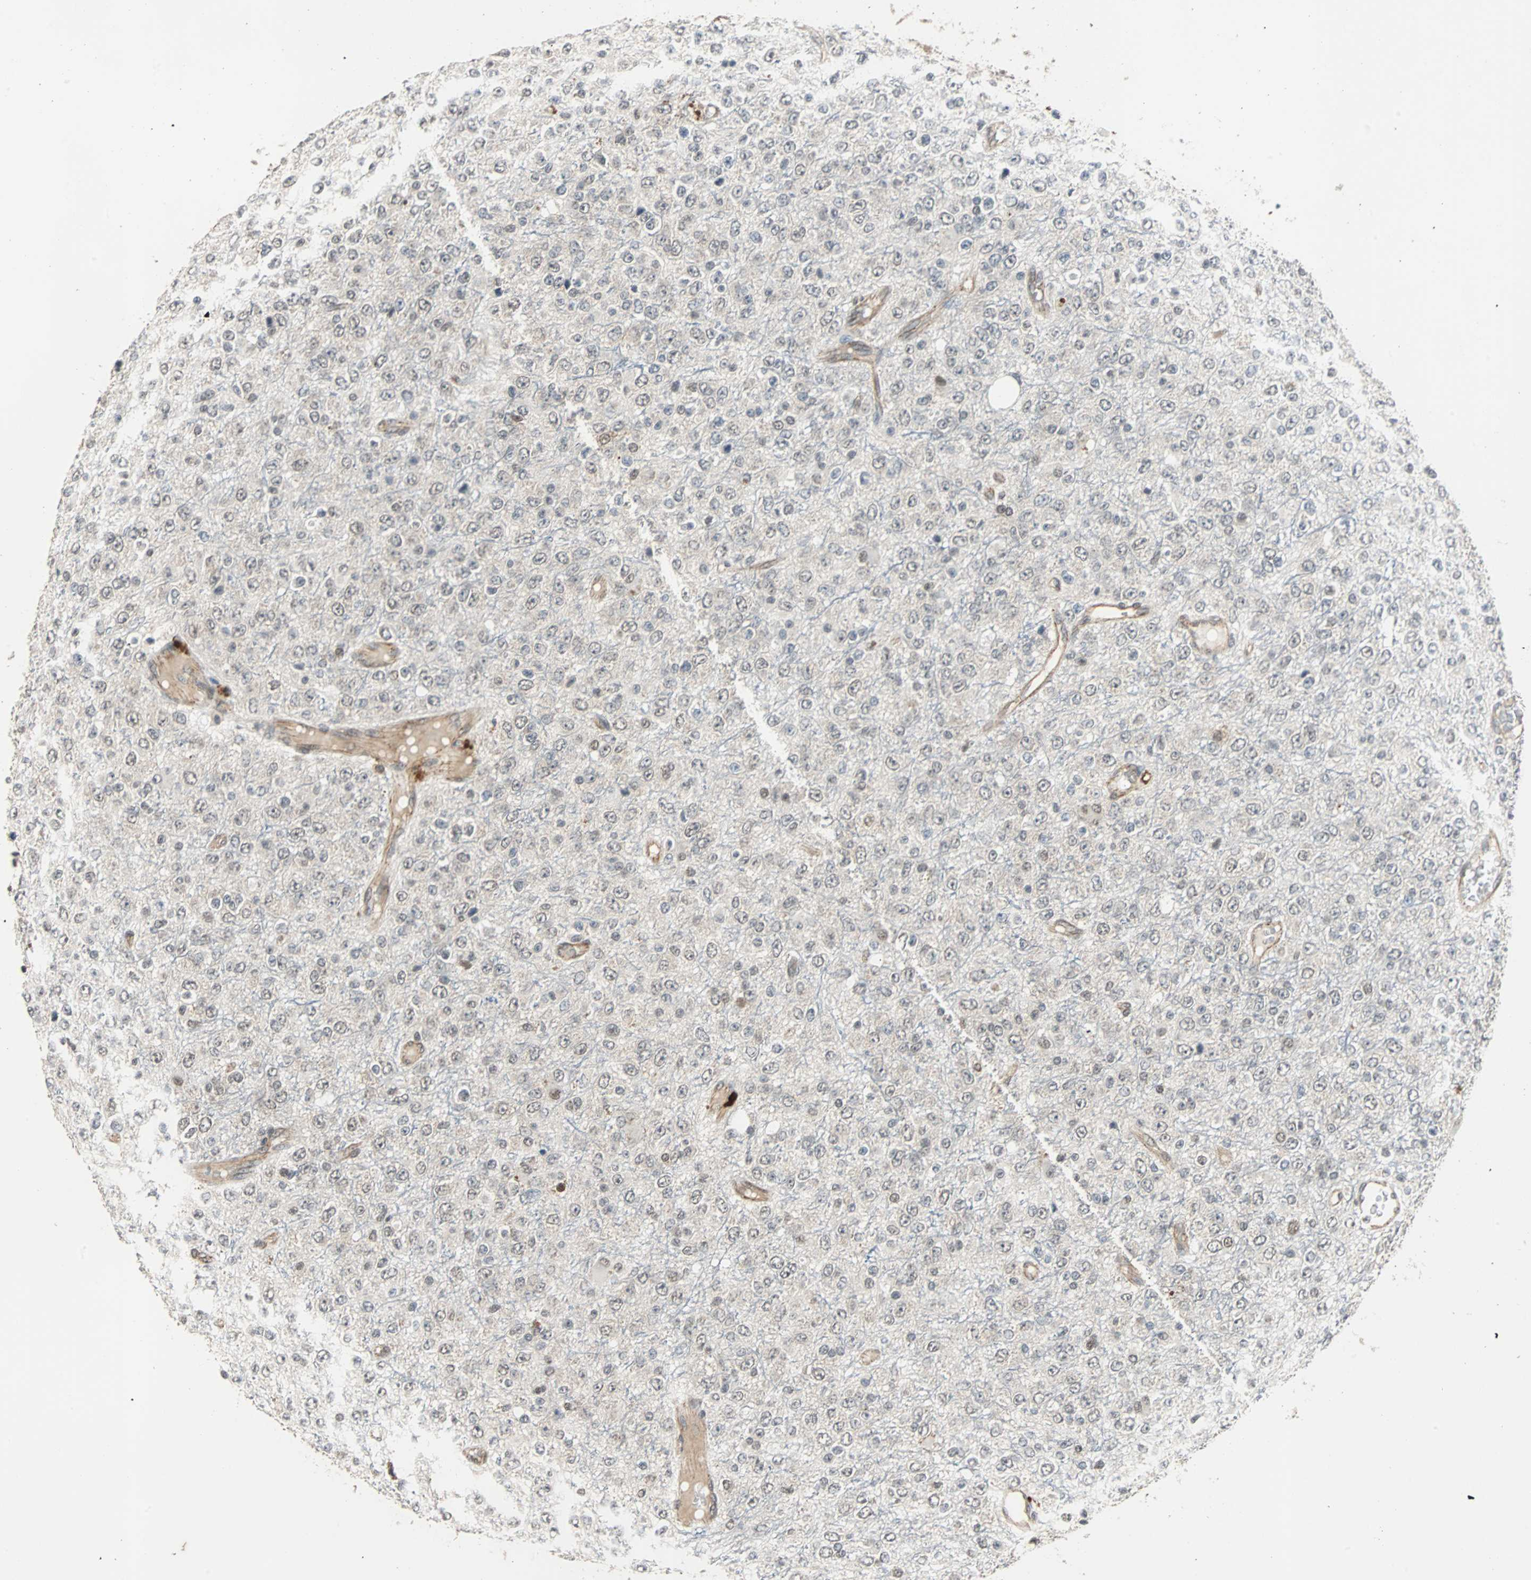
{"staining": {"intensity": "weak", "quantity": "25%-75%", "location": "cytoplasmic/membranous"}, "tissue": "glioma", "cell_type": "Tumor cells", "image_type": "cancer", "snomed": [{"axis": "morphology", "description": "Glioma, malignant, High grade"}, {"axis": "topography", "description": "pancreas cauda"}], "caption": "Tumor cells exhibit weak cytoplasmic/membranous expression in about 25%-75% of cells in glioma.", "gene": "LSR", "patient": {"sex": "male", "age": 60}}